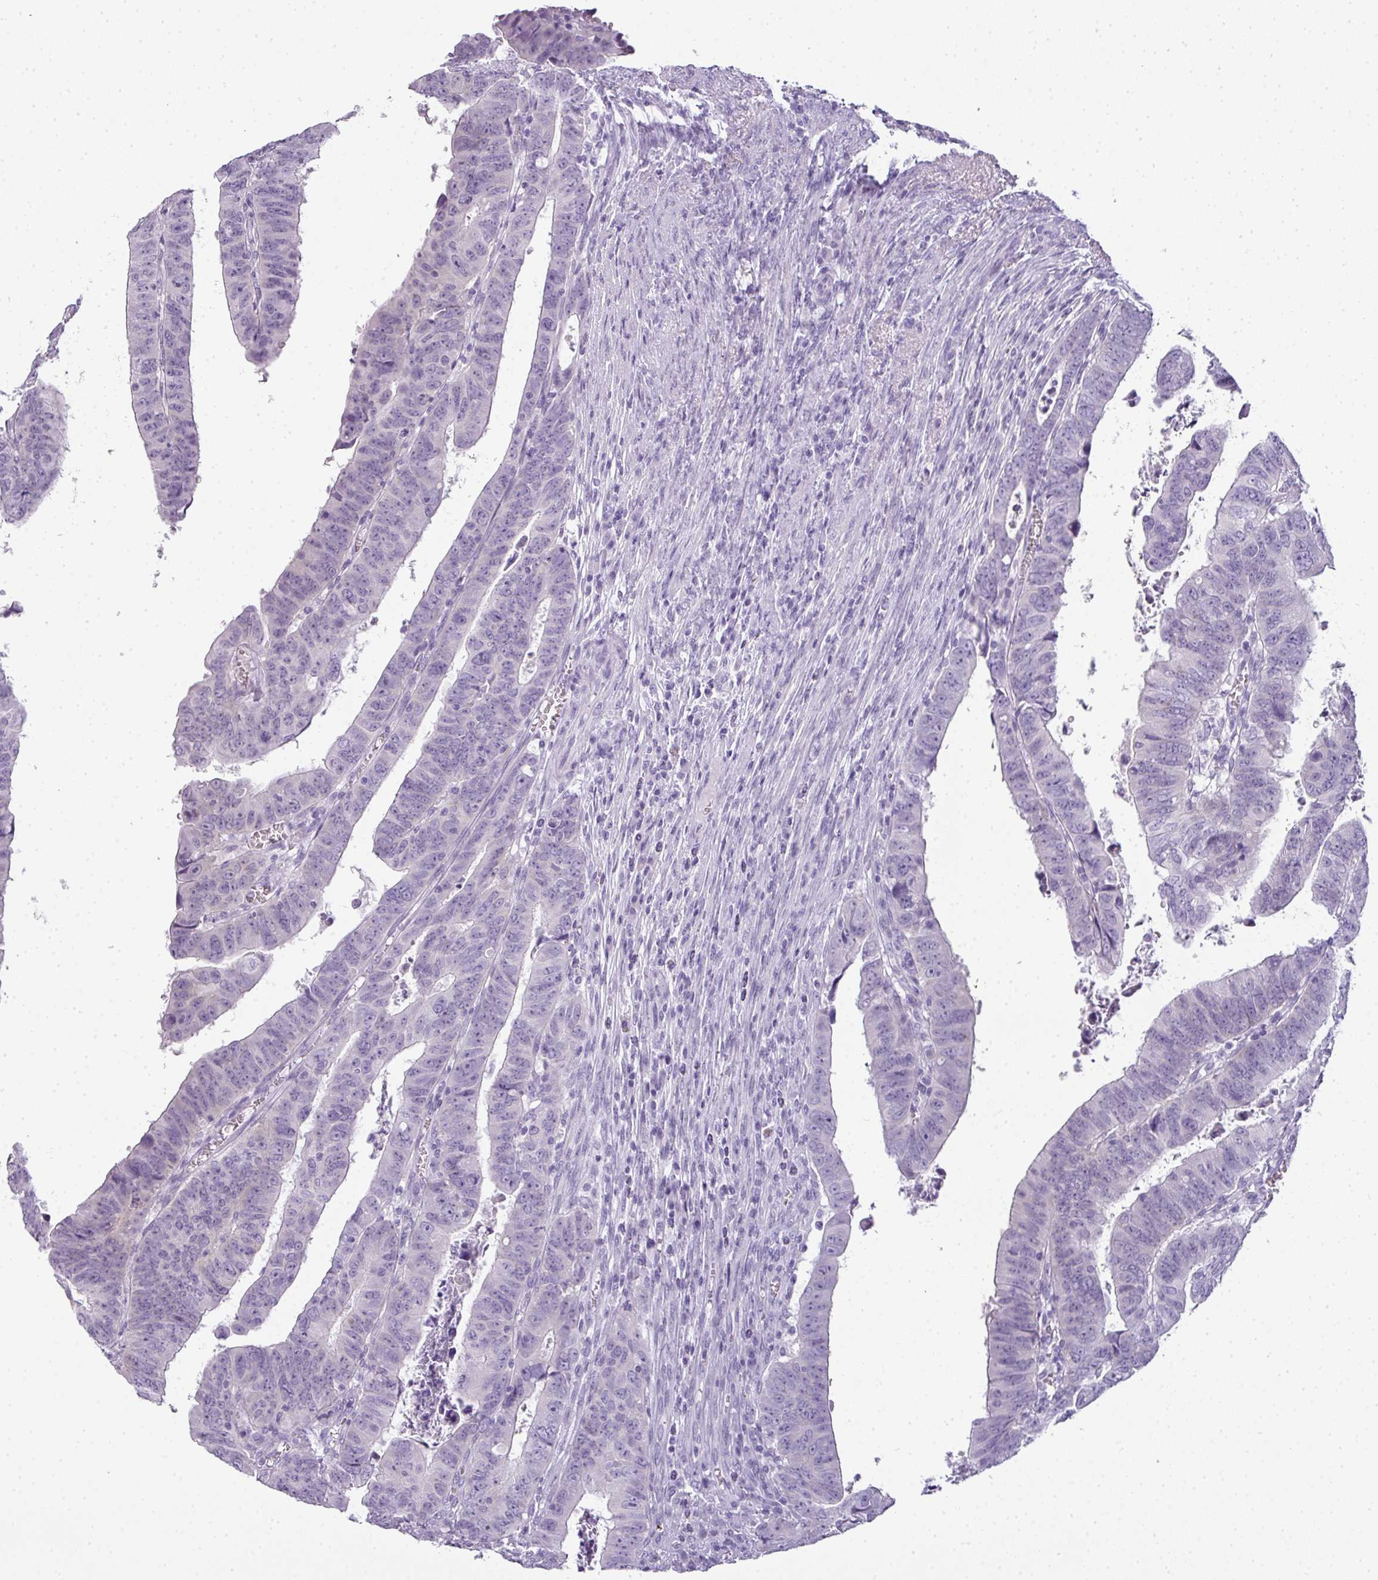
{"staining": {"intensity": "negative", "quantity": "none", "location": "none"}, "tissue": "colorectal cancer", "cell_type": "Tumor cells", "image_type": "cancer", "snomed": [{"axis": "morphology", "description": "Normal tissue, NOS"}, {"axis": "morphology", "description": "Adenocarcinoma, NOS"}, {"axis": "topography", "description": "Rectum"}], "caption": "Image shows no protein positivity in tumor cells of colorectal cancer tissue.", "gene": "RBMY1F", "patient": {"sex": "female", "age": 65}}